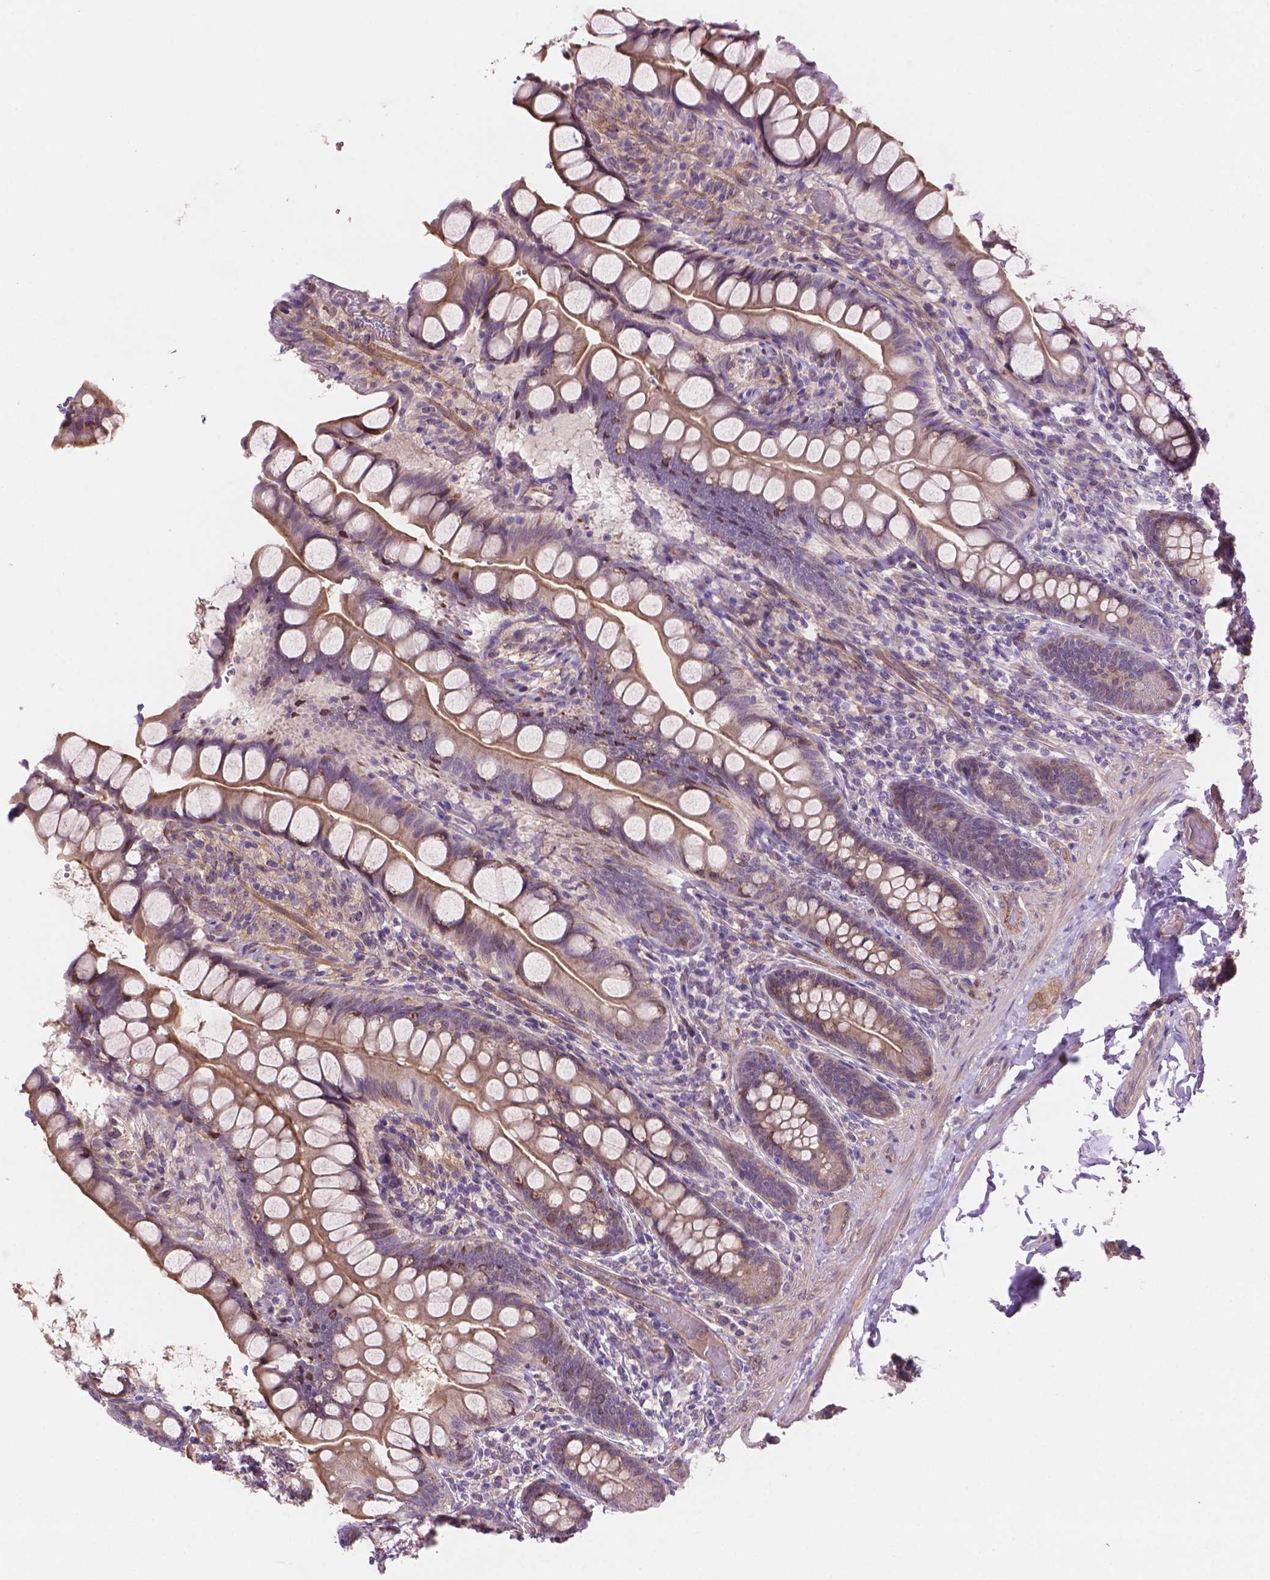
{"staining": {"intensity": "weak", "quantity": "<25%", "location": "cytoplasmic/membranous"}, "tissue": "small intestine", "cell_type": "Glandular cells", "image_type": "normal", "snomed": [{"axis": "morphology", "description": "Normal tissue, NOS"}, {"axis": "topography", "description": "Small intestine"}], "caption": "DAB (3,3'-diaminobenzidine) immunohistochemical staining of unremarkable small intestine reveals no significant staining in glandular cells.", "gene": "AMMECR1L", "patient": {"sex": "male", "age": 70}}